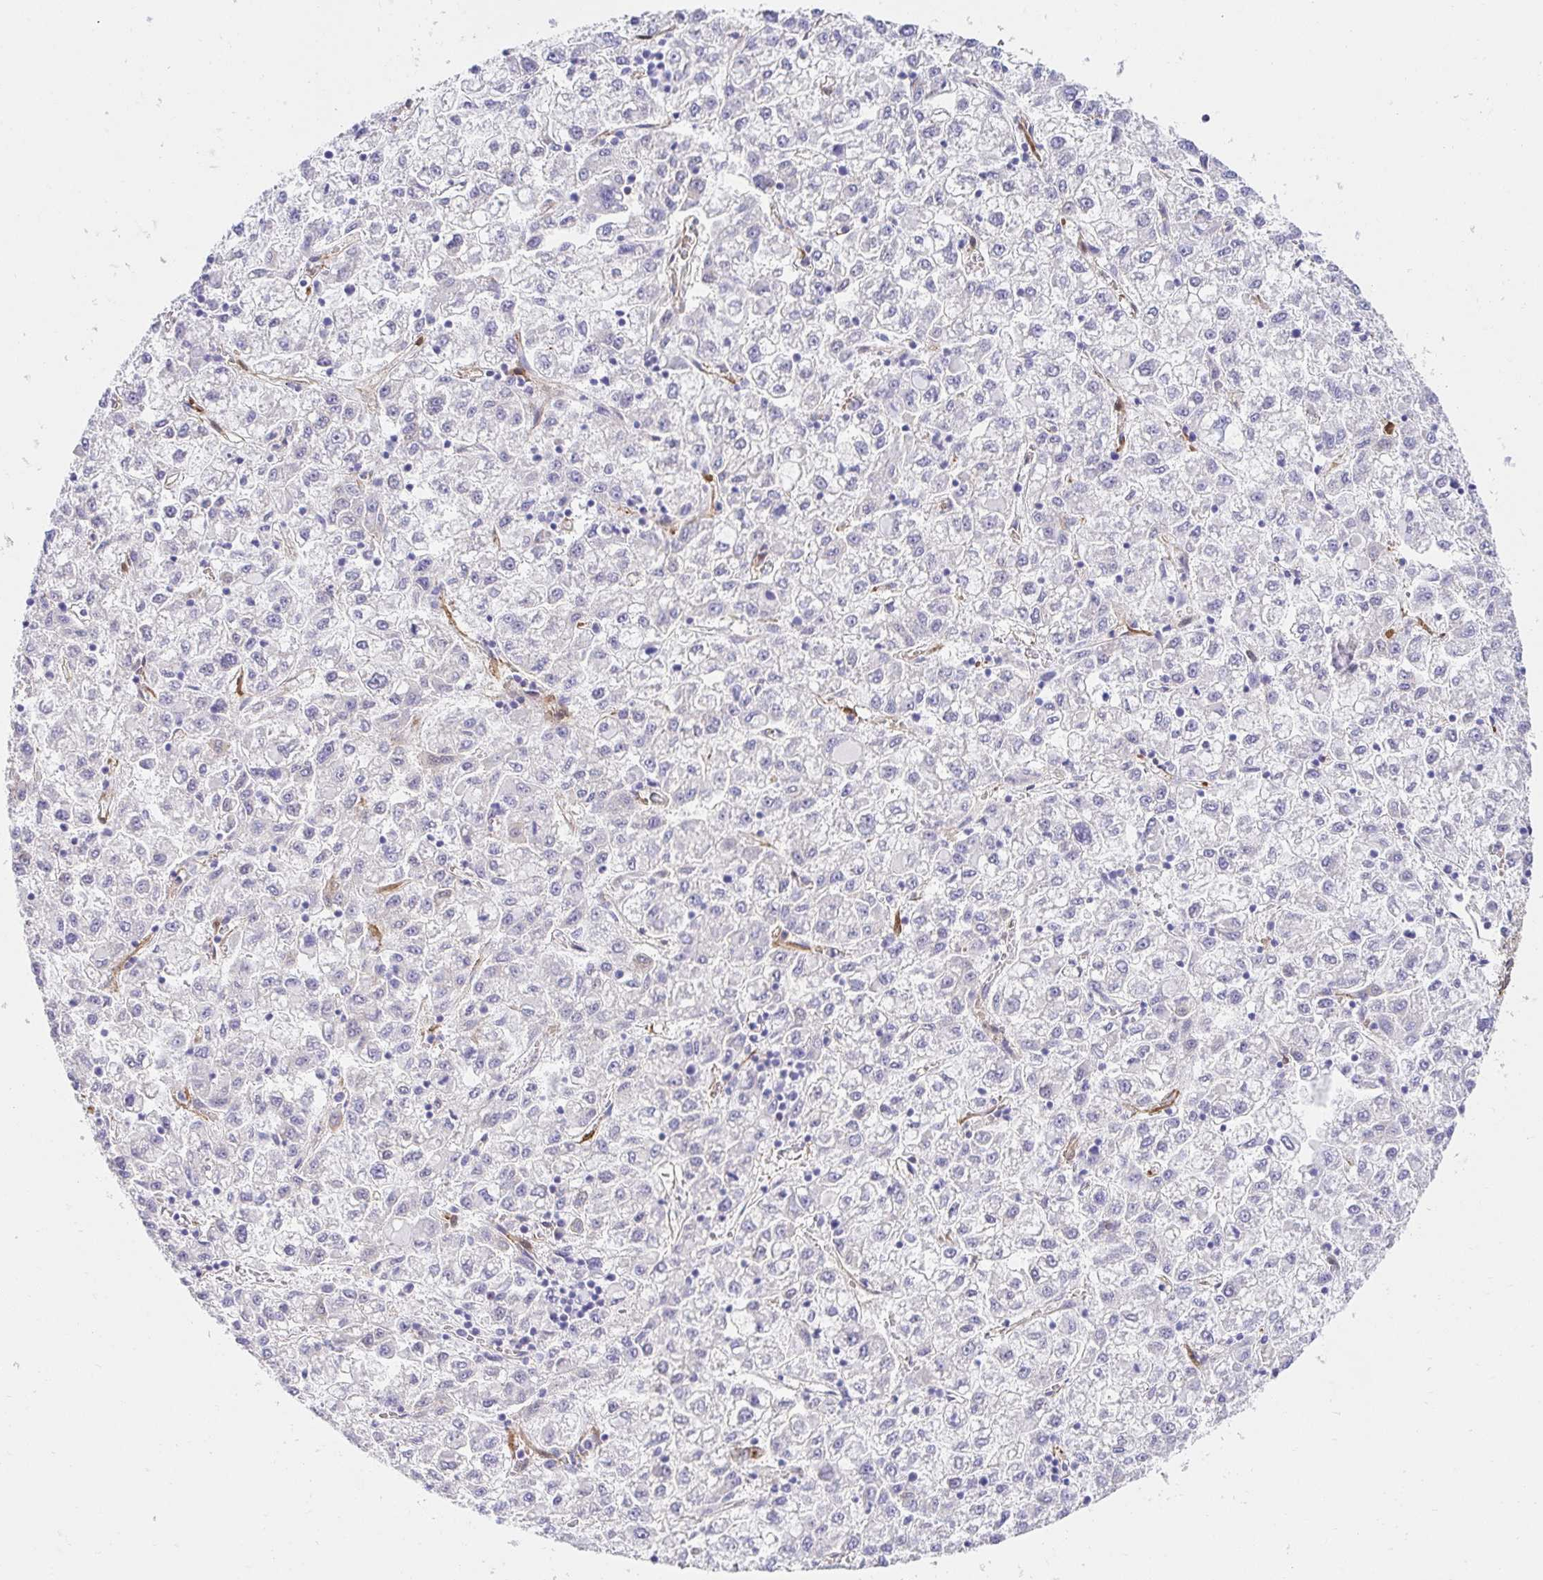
{"staining": {"intensity": "negative", "quantity": "none", "location": "none"}, "tissue": "liver cancer", "cell_type": "Tumor cells", "image_type": "cancer", "snomed": [{"axis": "morphology", "description": "Carcinoma, Hepatocellular, NOS"}, {"axis": "topography", "description": "Liver"}], "caption": "Histopathology image shows no protein staining in tumor cells of liver hepatocellular carcinoma tissue.", "gene": "CTTN", "patient": {"sex": "male", "age": 40}}